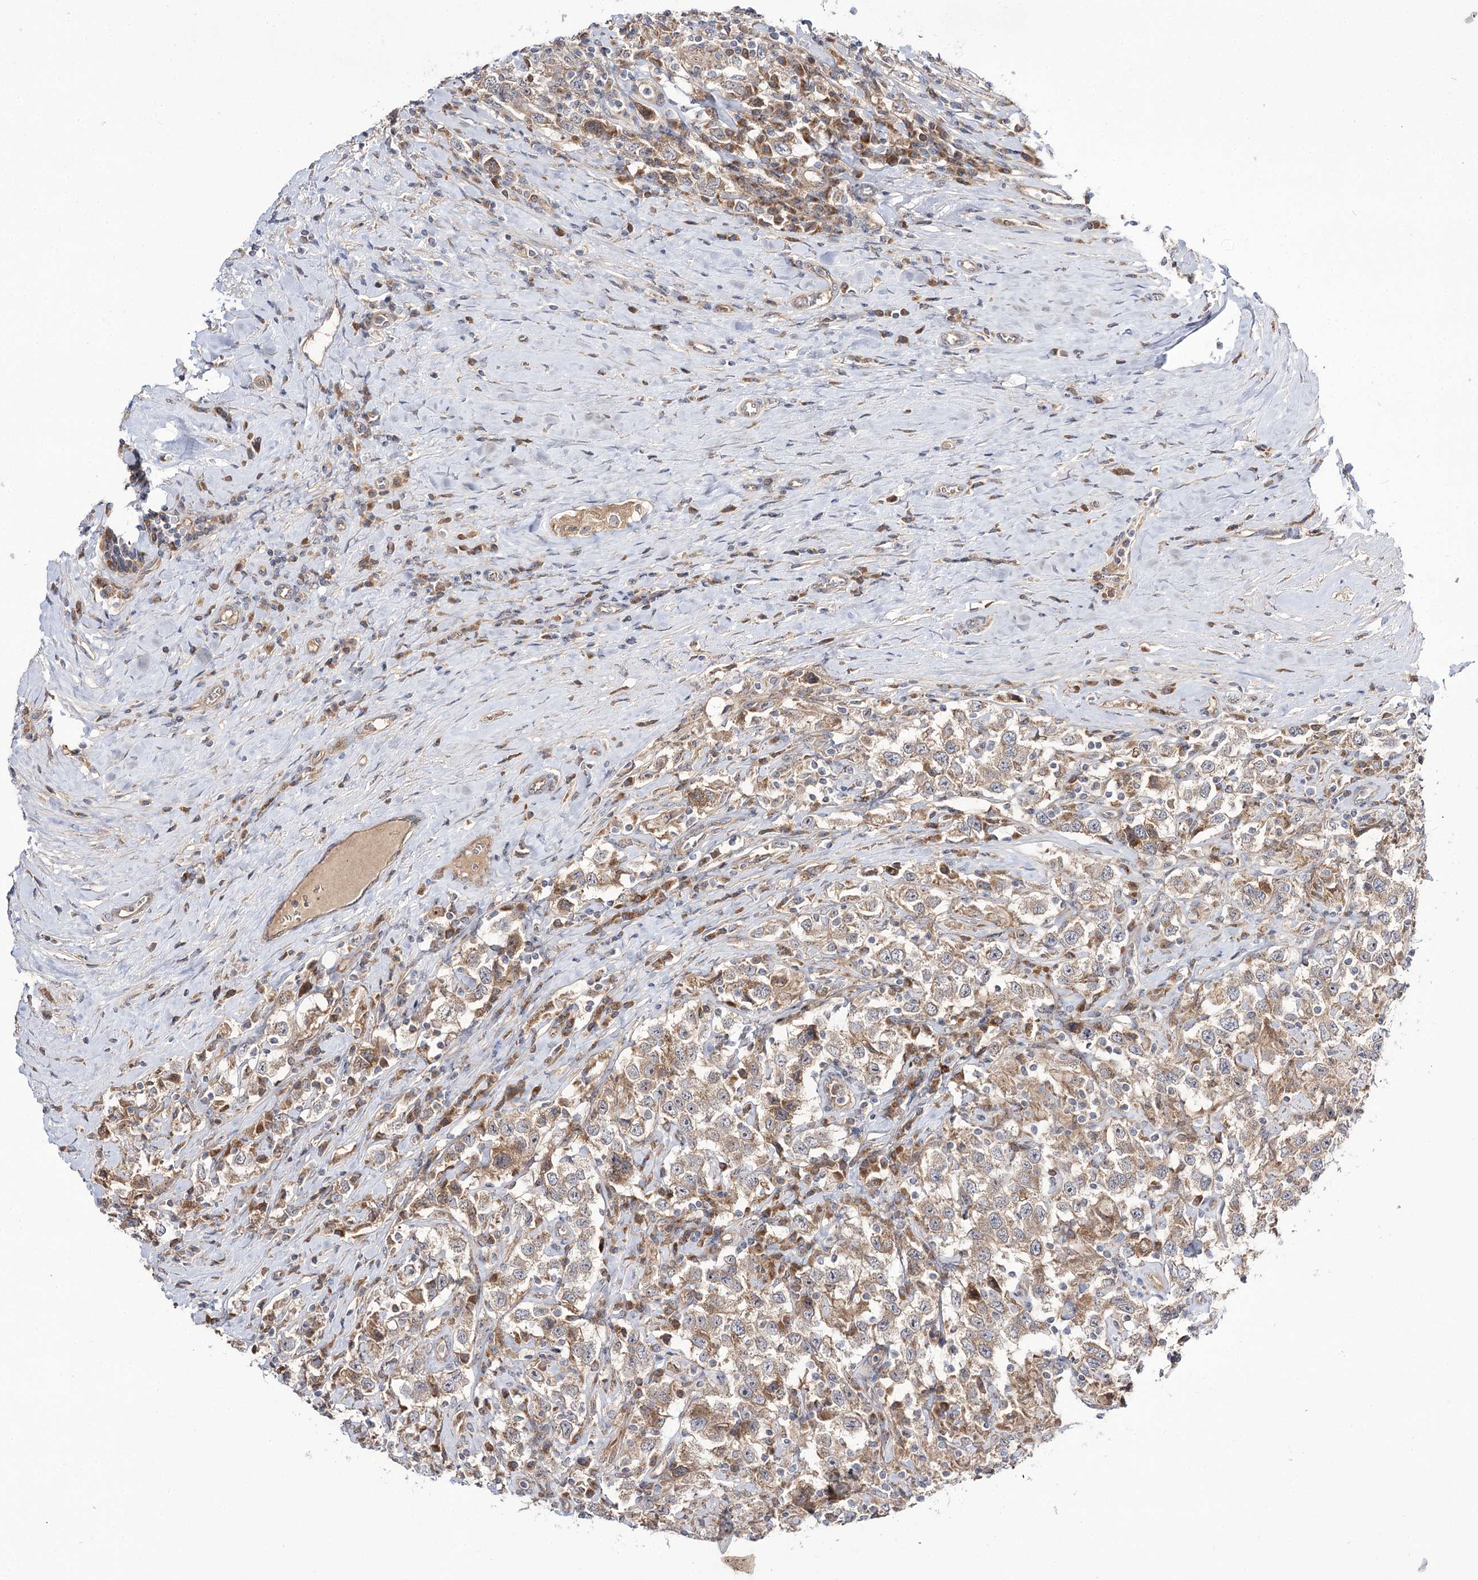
{"staining": {"intensity": "moderate", "quantity": ">75%", "location": "cytoplasmic/membranous"}, "tissue": "testis cancer", "cell_type": "Tumor cells", "image_type": "cancer", "snomed": [{"axis": "morphology", "description": "Seminoma, NOS"}, {"axis": "topography", "description": "Testis"}], "caption": "Testis cancer (seminoma) stained with DAB (3,3'-diaminobenzidine) immunohistochemistry demonstrates medium levels of moderate cytoplasmic/membranous expression in about >75% of tumor cells. Nuclei are stained in blue.", "gene": "C11orf80", "patient": {"sex": "male", "age": 41}}